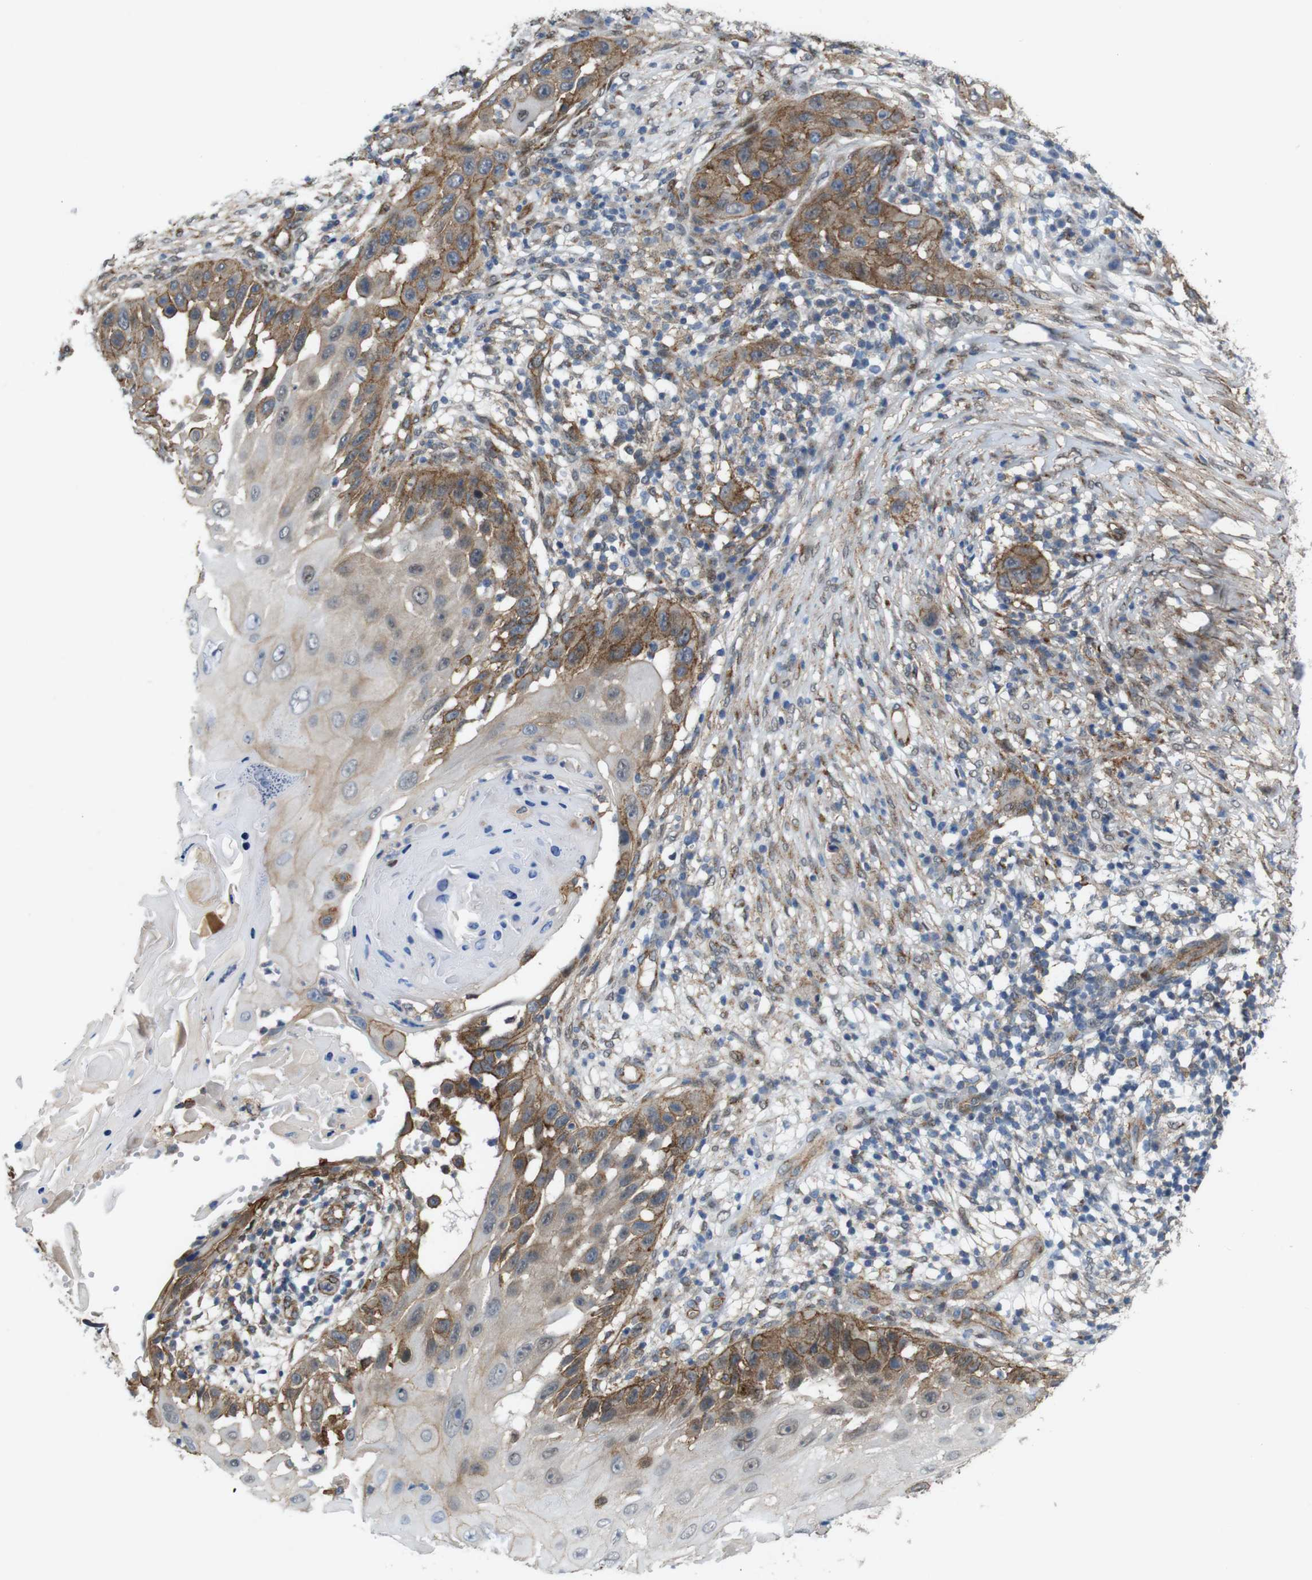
{"staining": {"intensity": "moderate", "quantity": ">75%", "location": "cytoplasmic/membranous"}, "tissue": "skin cancer", "cell_type": "Tumor cells", "image_type": "cancer", "snomed": [{"axis": "morphology", "description": "Squamous cell carcinoma, NOS"}, {"axis": "topography", "description": "Skin"}], "caption": "A high-resolution image shows immunohistochemistry (IHC) staining of skin cancer (squamous cell carcinoma), which displays moderate cytoplasmic/membranous staining in about >75% of tumor cells.", "gene": "PTGER4", "patient": {"sex": "female", "age": 44}}